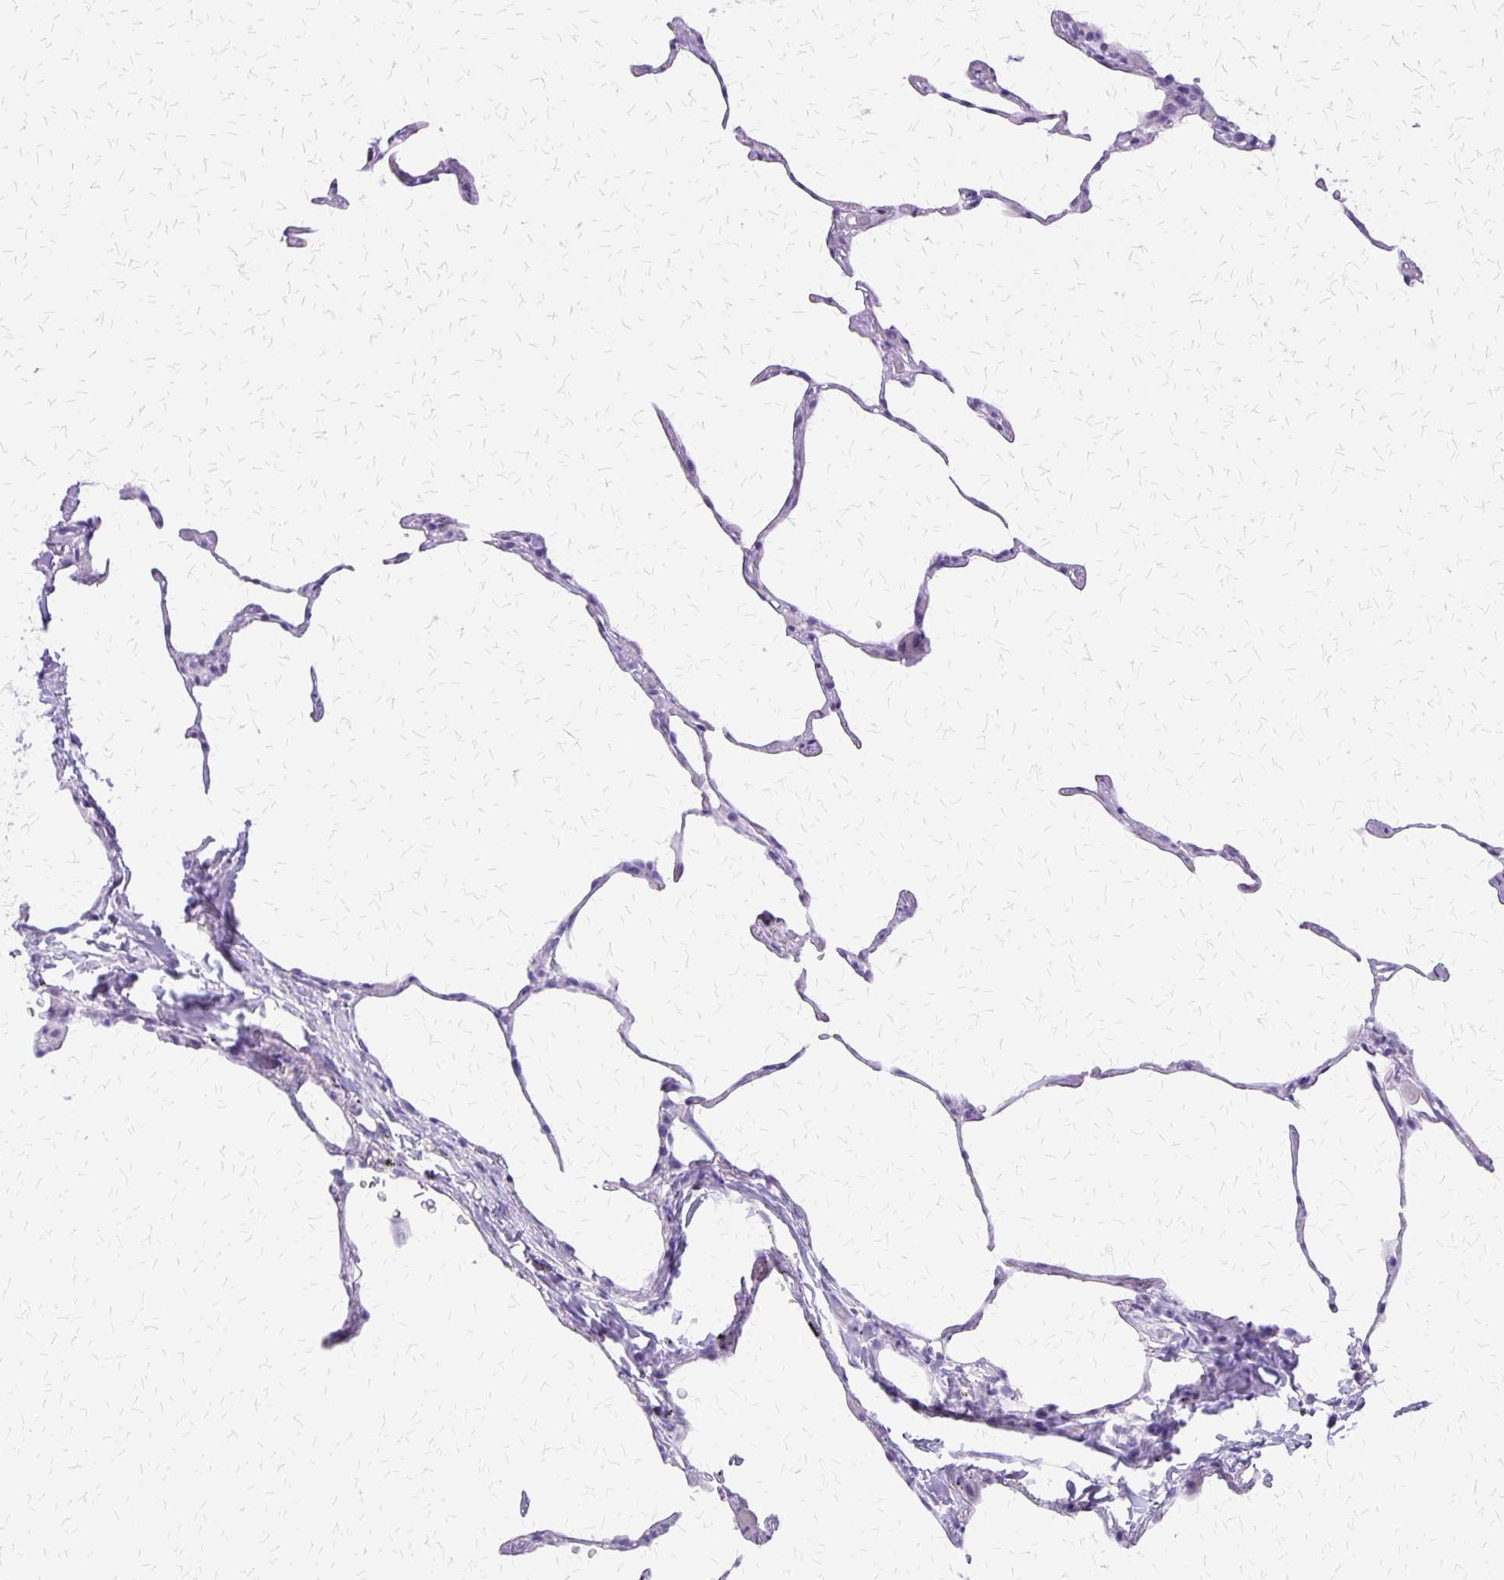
{"staining": {"intensity": "negative", "quantity": "none", "location": "none"}, "tissue": "lung", "cell_type": "Alveolar cells", "image_type": "normal", "snomed": [{"axis": "morphology", "description": "Normal tissue, NOS"}, {"axis": "topography", "description": "Lung"}], "caption": "Immunohistochemistry (IHC) of normal lung exhibits no staining in alveolar cells. (DAB (3,3'-diaminobenzidine) immunohistochemistry (IHC), high magnification).", "gene": "SLC13A2", "patient": {"sex": "female", "age": 57}}